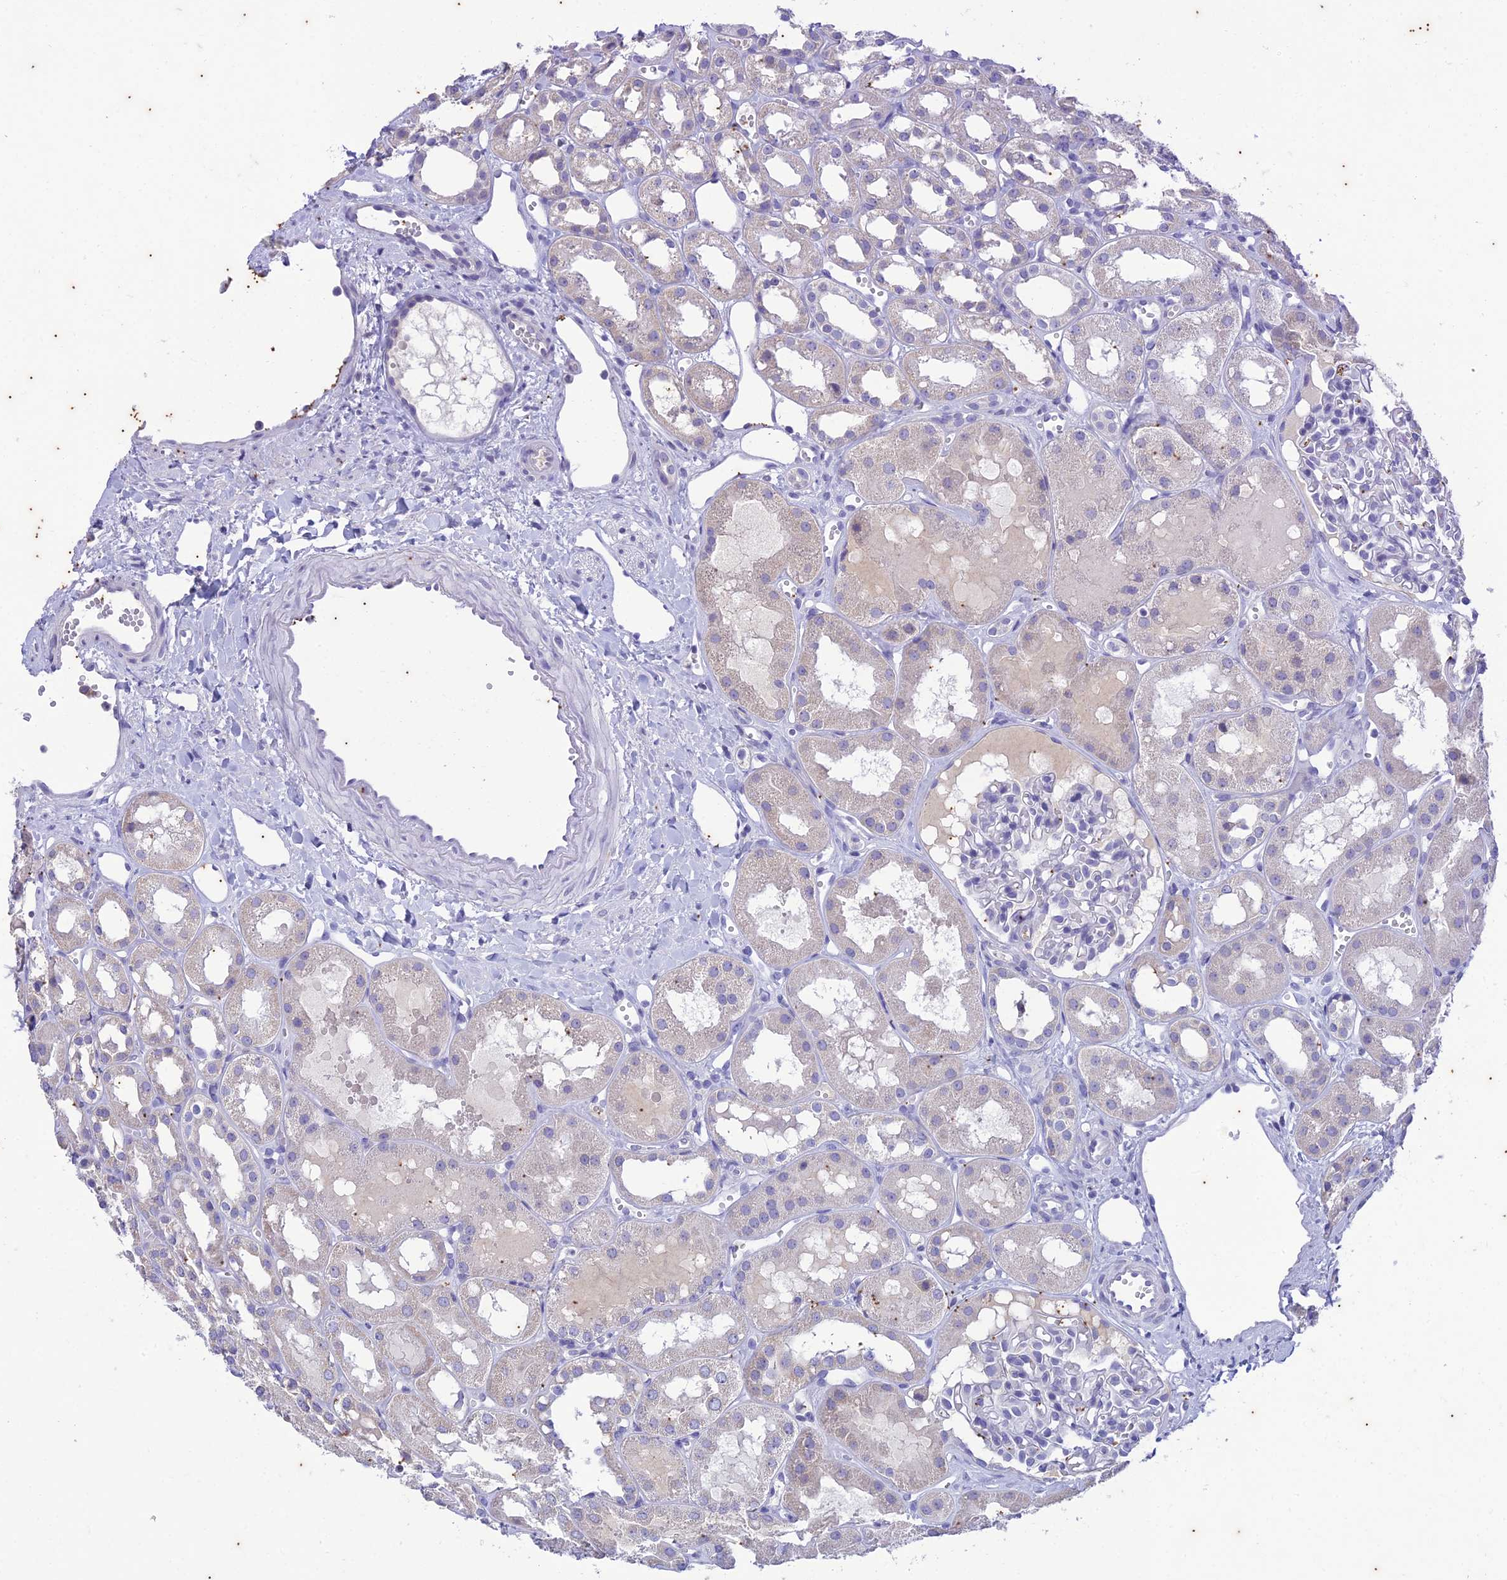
{"staining": {"intensity": "negative", "quantity": "none", "location": "none"}, "tissue": "kidney", "cell_type": "Cells in glomeruli", "image_type": "normal", "snomed": [{"axis": "morphology", "description": "Normal tissue, NOS"}, {"axis": "topography", "description": "Kidney"}], "caption": "DAB immunohistochemical staining of normal kidney reveals no significant staining in cells in glomeruli.", "gene": "TMEM40", "patient": {"sex": "male", "age": 16}}